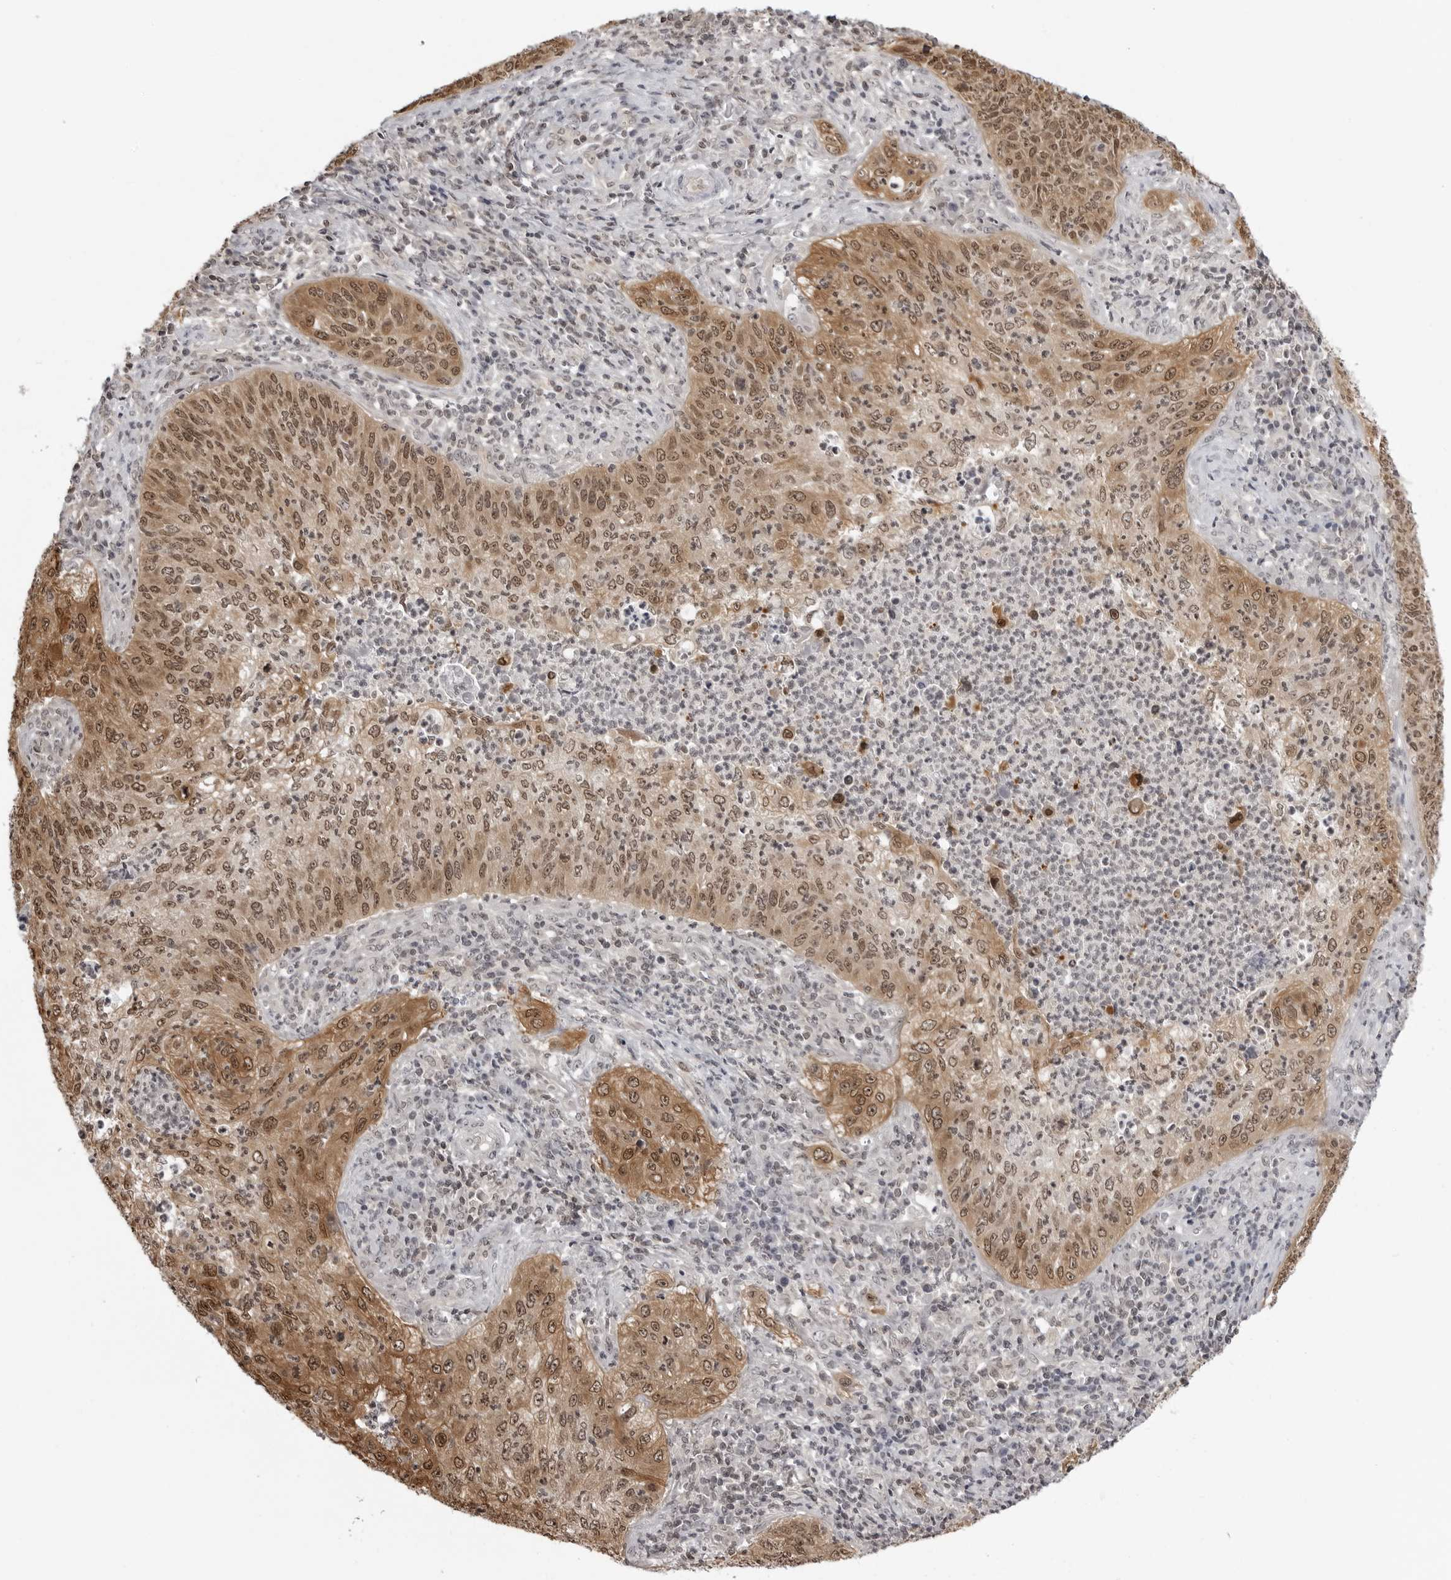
{"staining": {"intensity": "moderate", "quantity": ">75%", "location": "cytoplasmic/membranous,nuclear"}, "tissue": "cervical cancer", "cell_type": "Tumor cells", "image_type": "cancer", "snomed": [{"axis": "morphology", "description": "Squamous cell carcinoma, NOS"}, {"axis": "topography", "description": "Cervix"}], "caption": "Approximately >75% of tumor cells in human squamous cell carcinoma (cervical) exhibit moderate cytoplasmic/membranous and nuclear protein positivity as visualized by brown immunohistochemical staining.", "gene": "YWHAG", "patient": {"sex": "female", "age": 30}}